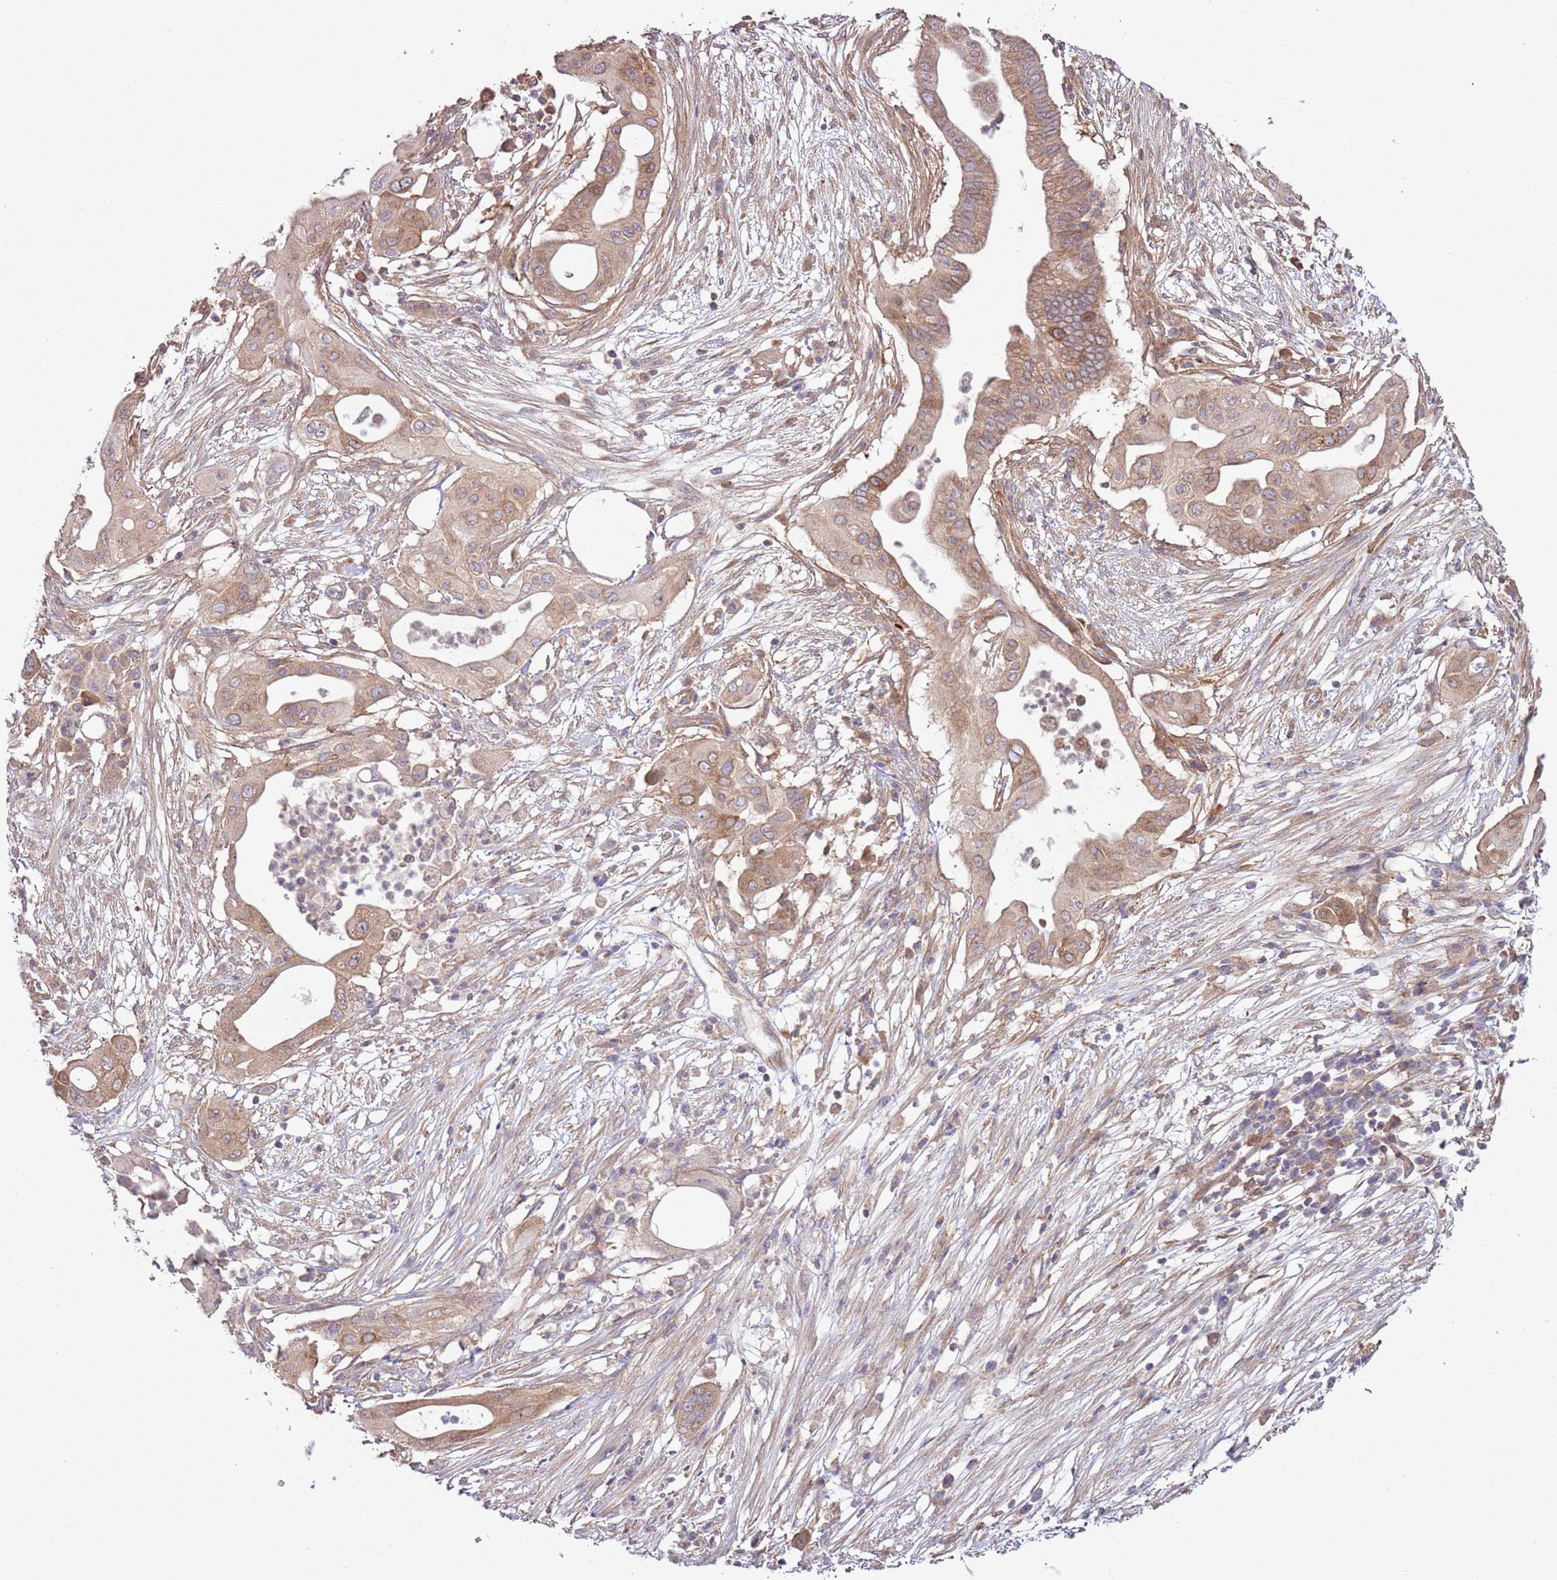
{"staining": {"intensity": "moderate", "quantity": "25%-75%", "location": "cytoplasmic/membranous"}, "tissue": "pancreatic cancer", "cell_type": "Tumor cells", "image_type": "cancer", "snomed": [{"axis": "morphology", "description": "Adenocarcinoma, NOS"}, {"axis": "topography", "description": "Pancreas"}], "caption": "The immunohistochemical stain labels moderate cytoplasmic/membranous expression in tumor cells of pancreatic adenocarcinoma tissue.", "gene": "LPIN2", "patient": {"sex": "male", "age": 68}}